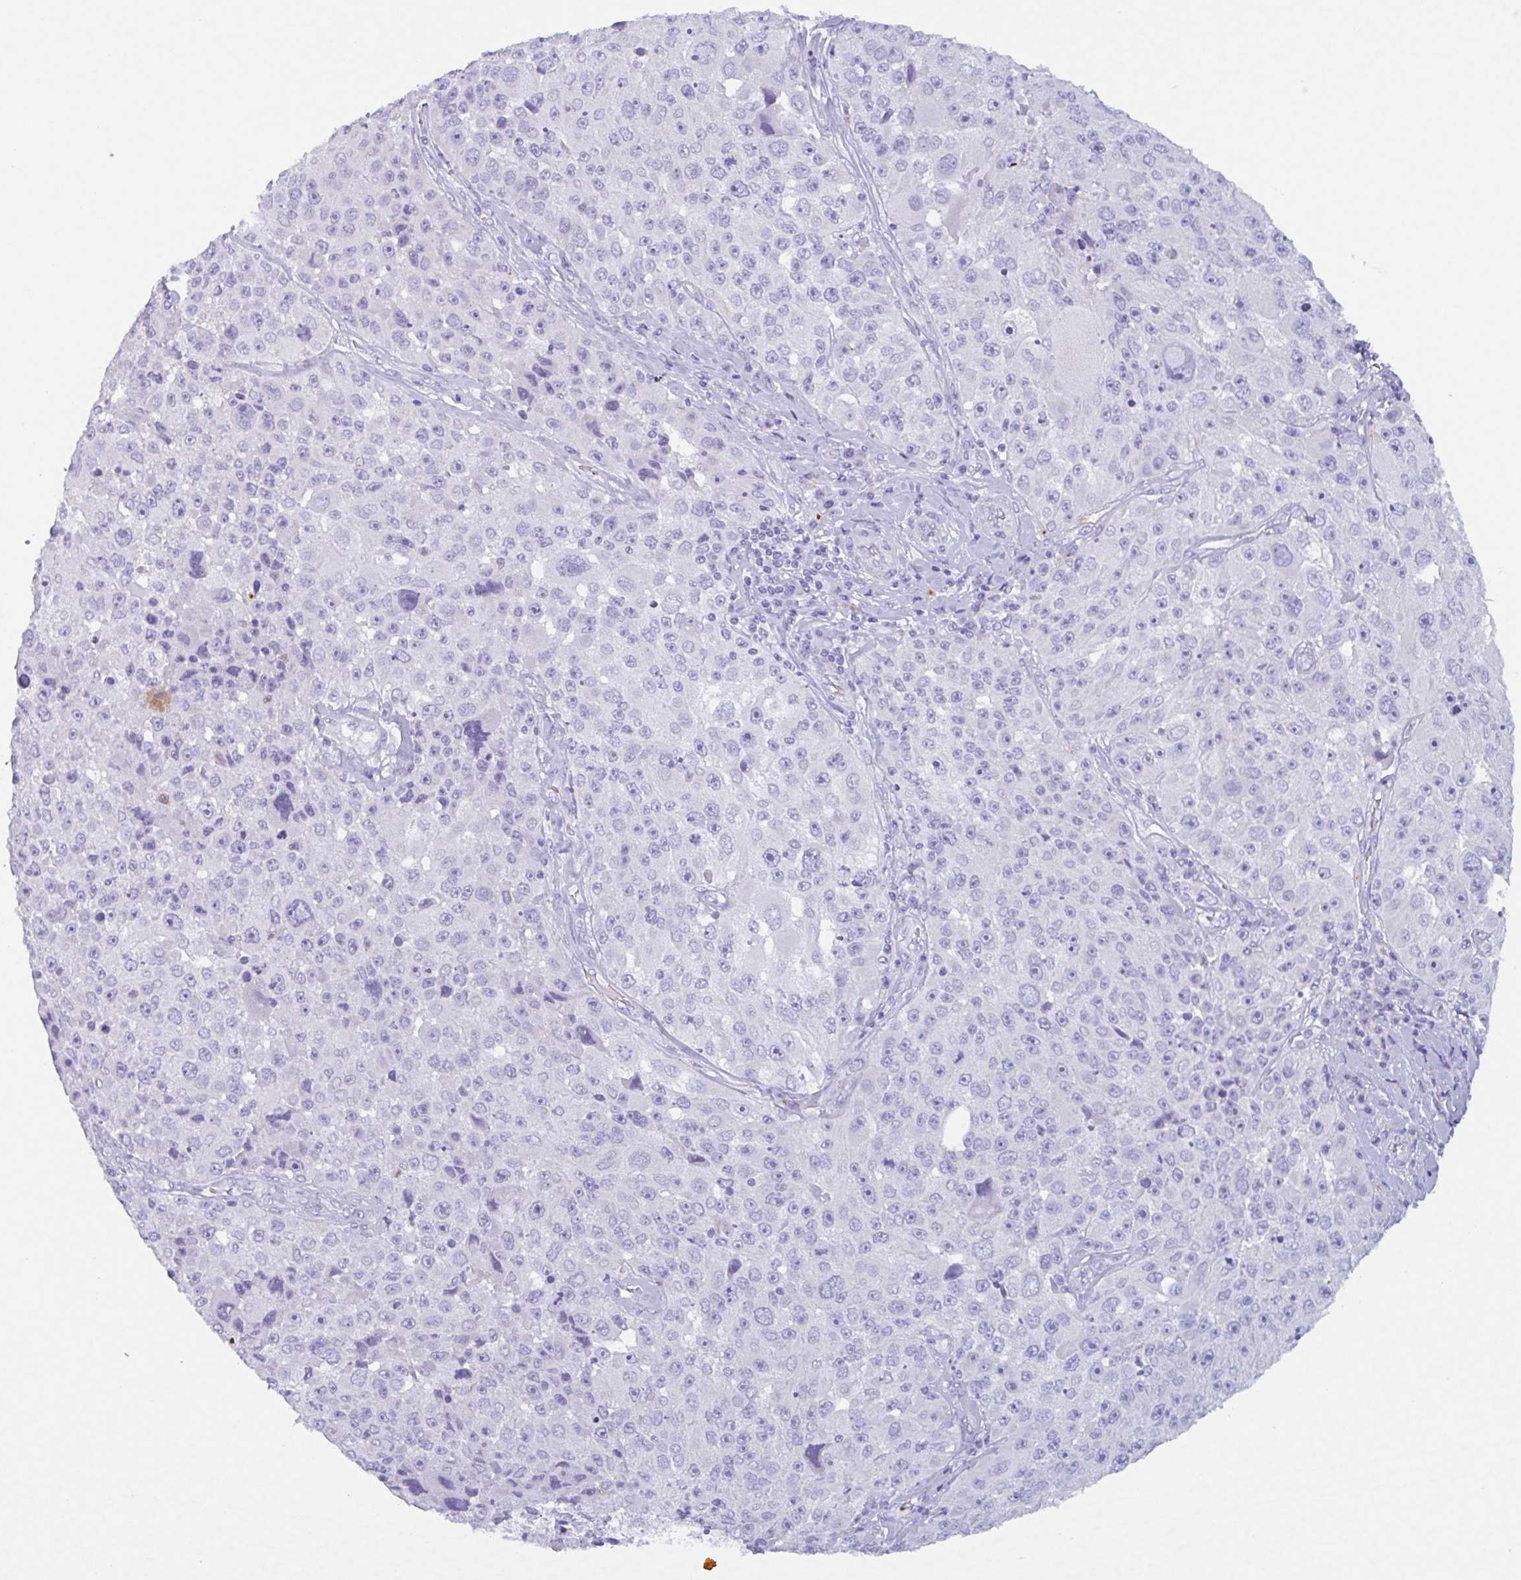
{"staining": {"intensity": "negative", "quantity": "none", "location": "none"}, "tissue": "melanoma", "cell_type": "Tumor cells", "image_type": "cancer", "snomed": [{"axis": "morphology", "description": "Malignant melanoma, Metastatic site"}, {"axis": "topography", "description": "Lymph node"}], "caption": "Tumor cells are negative for brown protein staining in malignant melanoma (metastatic site).", "gene": "DTWD2", "patient": {"sex": "male", "age": 62}}